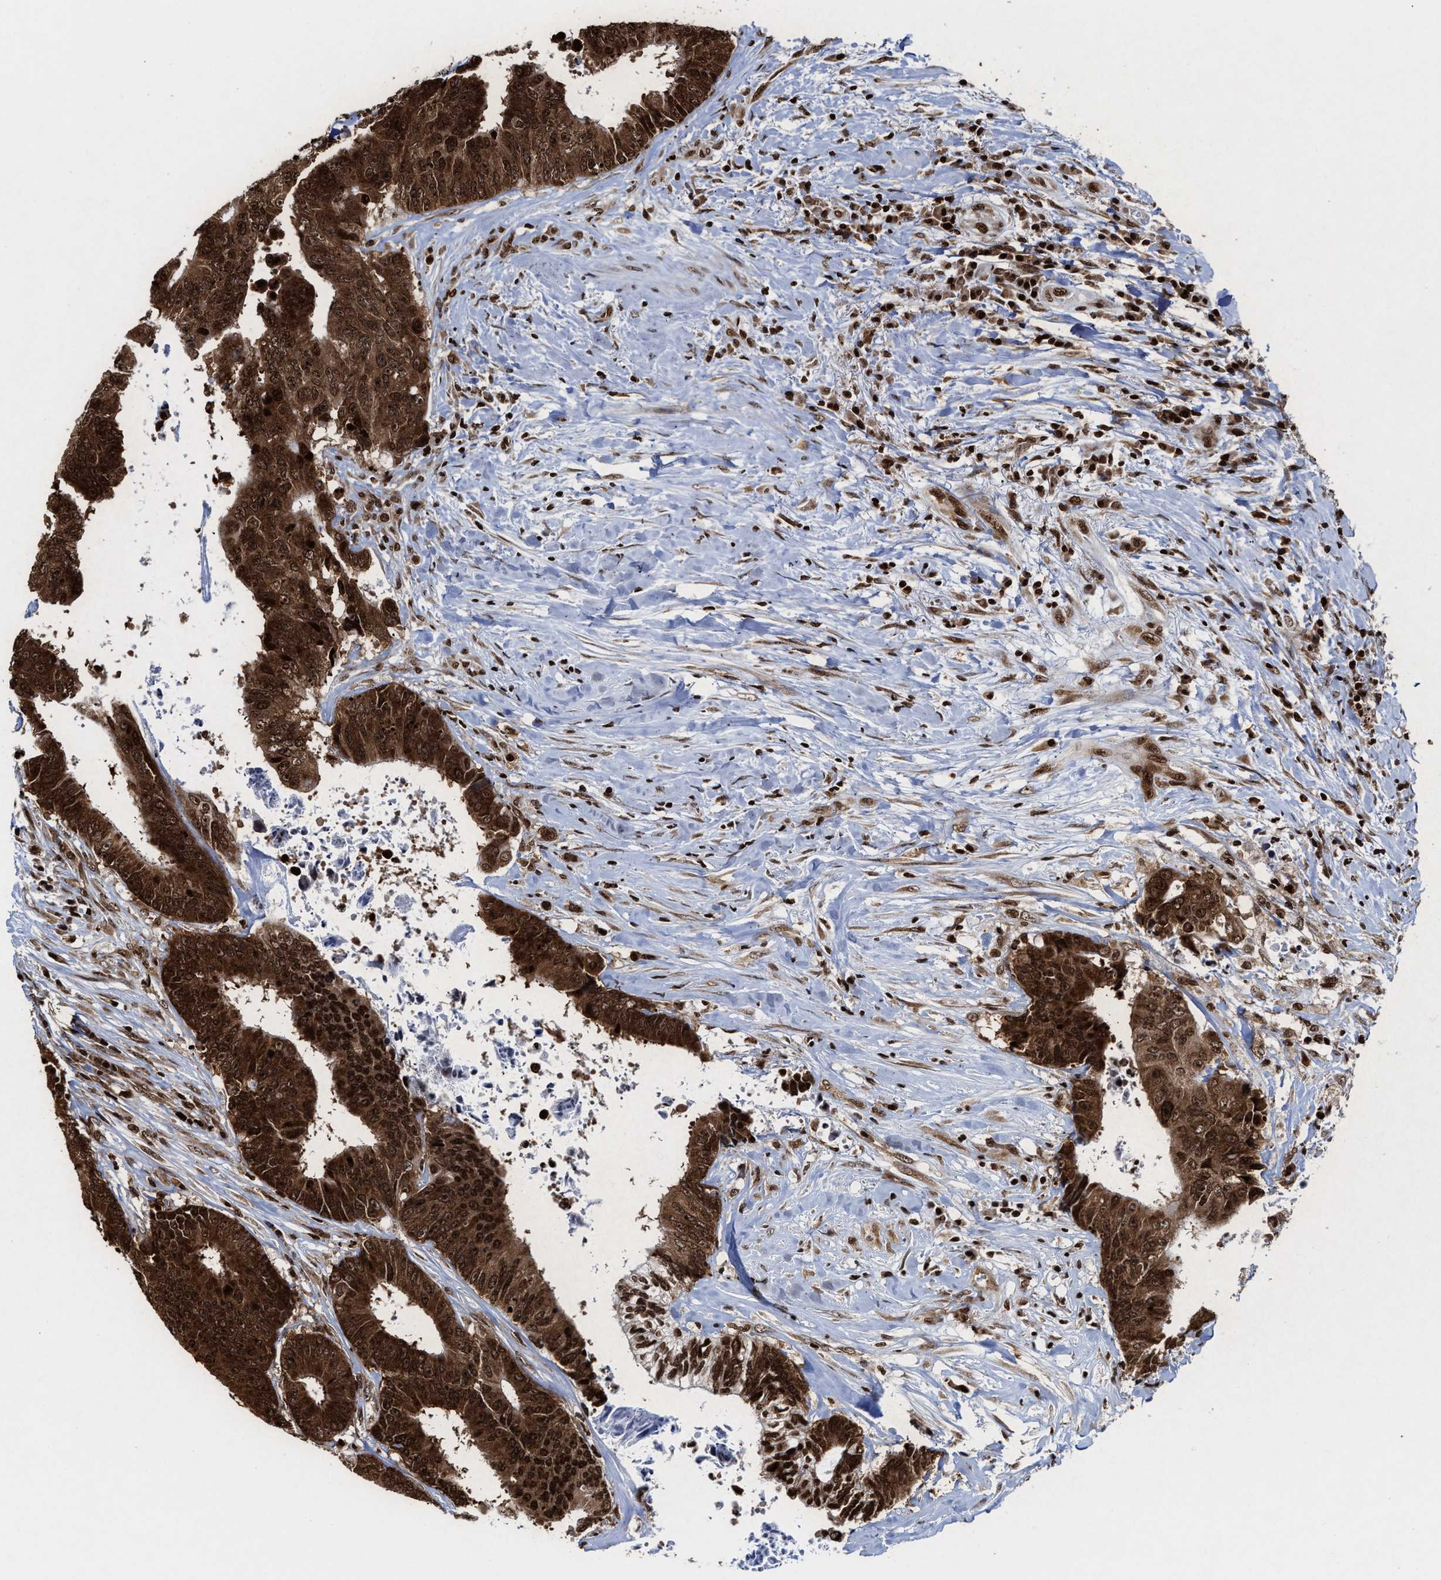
{"staining": {"intensity": "strong", "quantity": ">75%", "location": "cytoplasmic/membranous,nuclear"}, "tissue": "colorectal cancer", "cell_type": "Tumor cells", "image_type": "cancer", "snomed": [{"axis": "morphology", "description": "Adenocarcinoma, NOS"}, {"axis": "topography", "description": "Rectum"}], "caption": "Strong cytoplasmic/membranous and nuclear positivity for a protein is seen in about >75% of tumor cells of colorectal cancer (adenocarcinoma) using immunohistochemistry.", "gene": "ALYREF", "patient": {"sex": "male", "age": 72}}